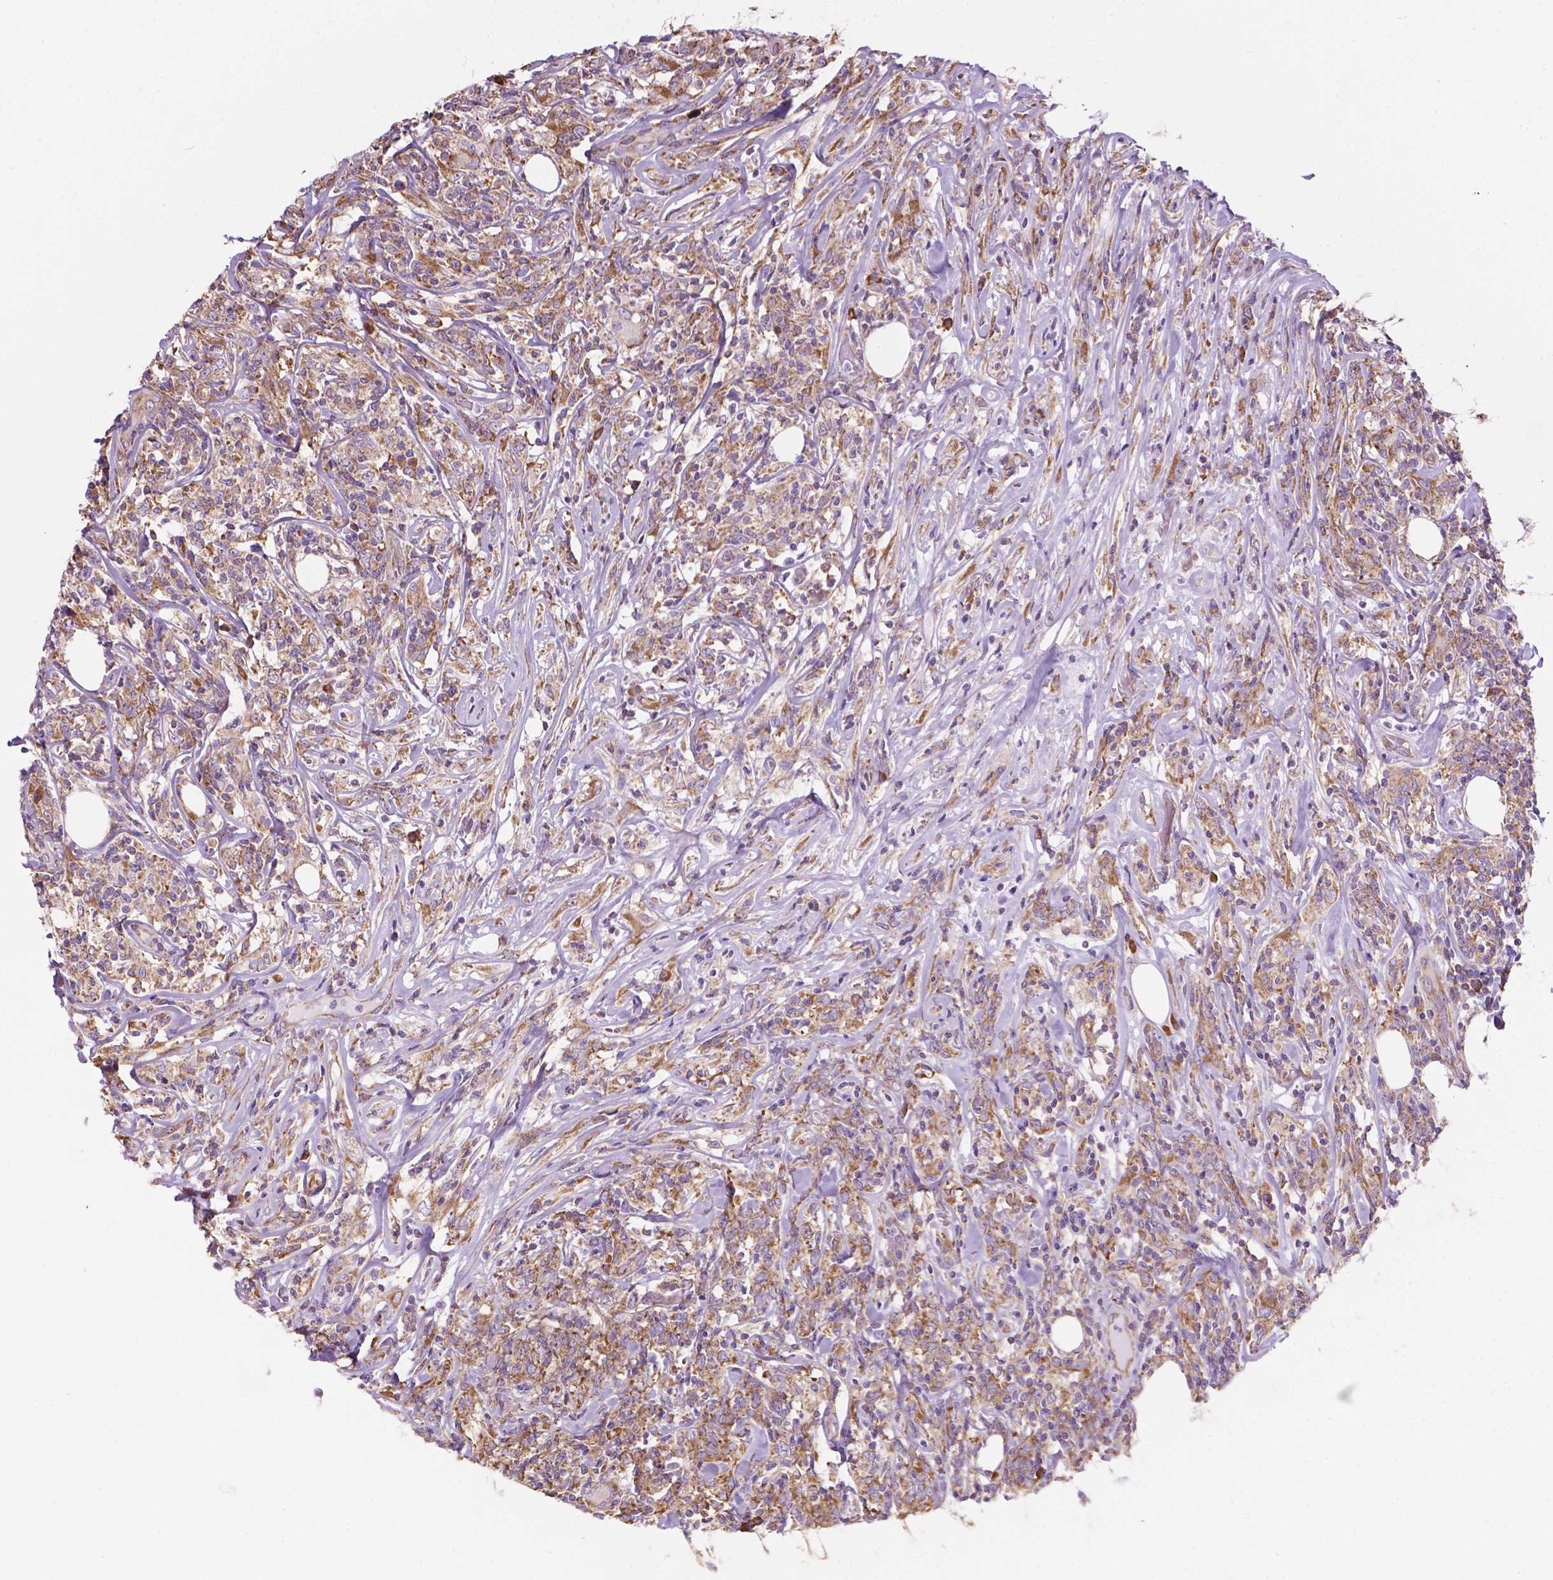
{"staining": {"intensity": "weak", "quantity": ">75%", "location": "cytoplasmic/membranous"}, "tissue": "lymphoma", "cell_type": "Tumor cells", "image_type": "cancer", "snomed": [{"axis": "morphology", "description": "Malignant lymphoma, non-Hodgkin's type, High grade"}, {"axis": "topography", "description": "Lymph node"}], "caption": "There is low levels of weak cytoplasmic/membranous staining in tumor cells of lymphoma, as demonstrated by immunohistochemical staining (brown color).", "gene": "RPL29", "patient": {"sex": "female", "age": 84}}